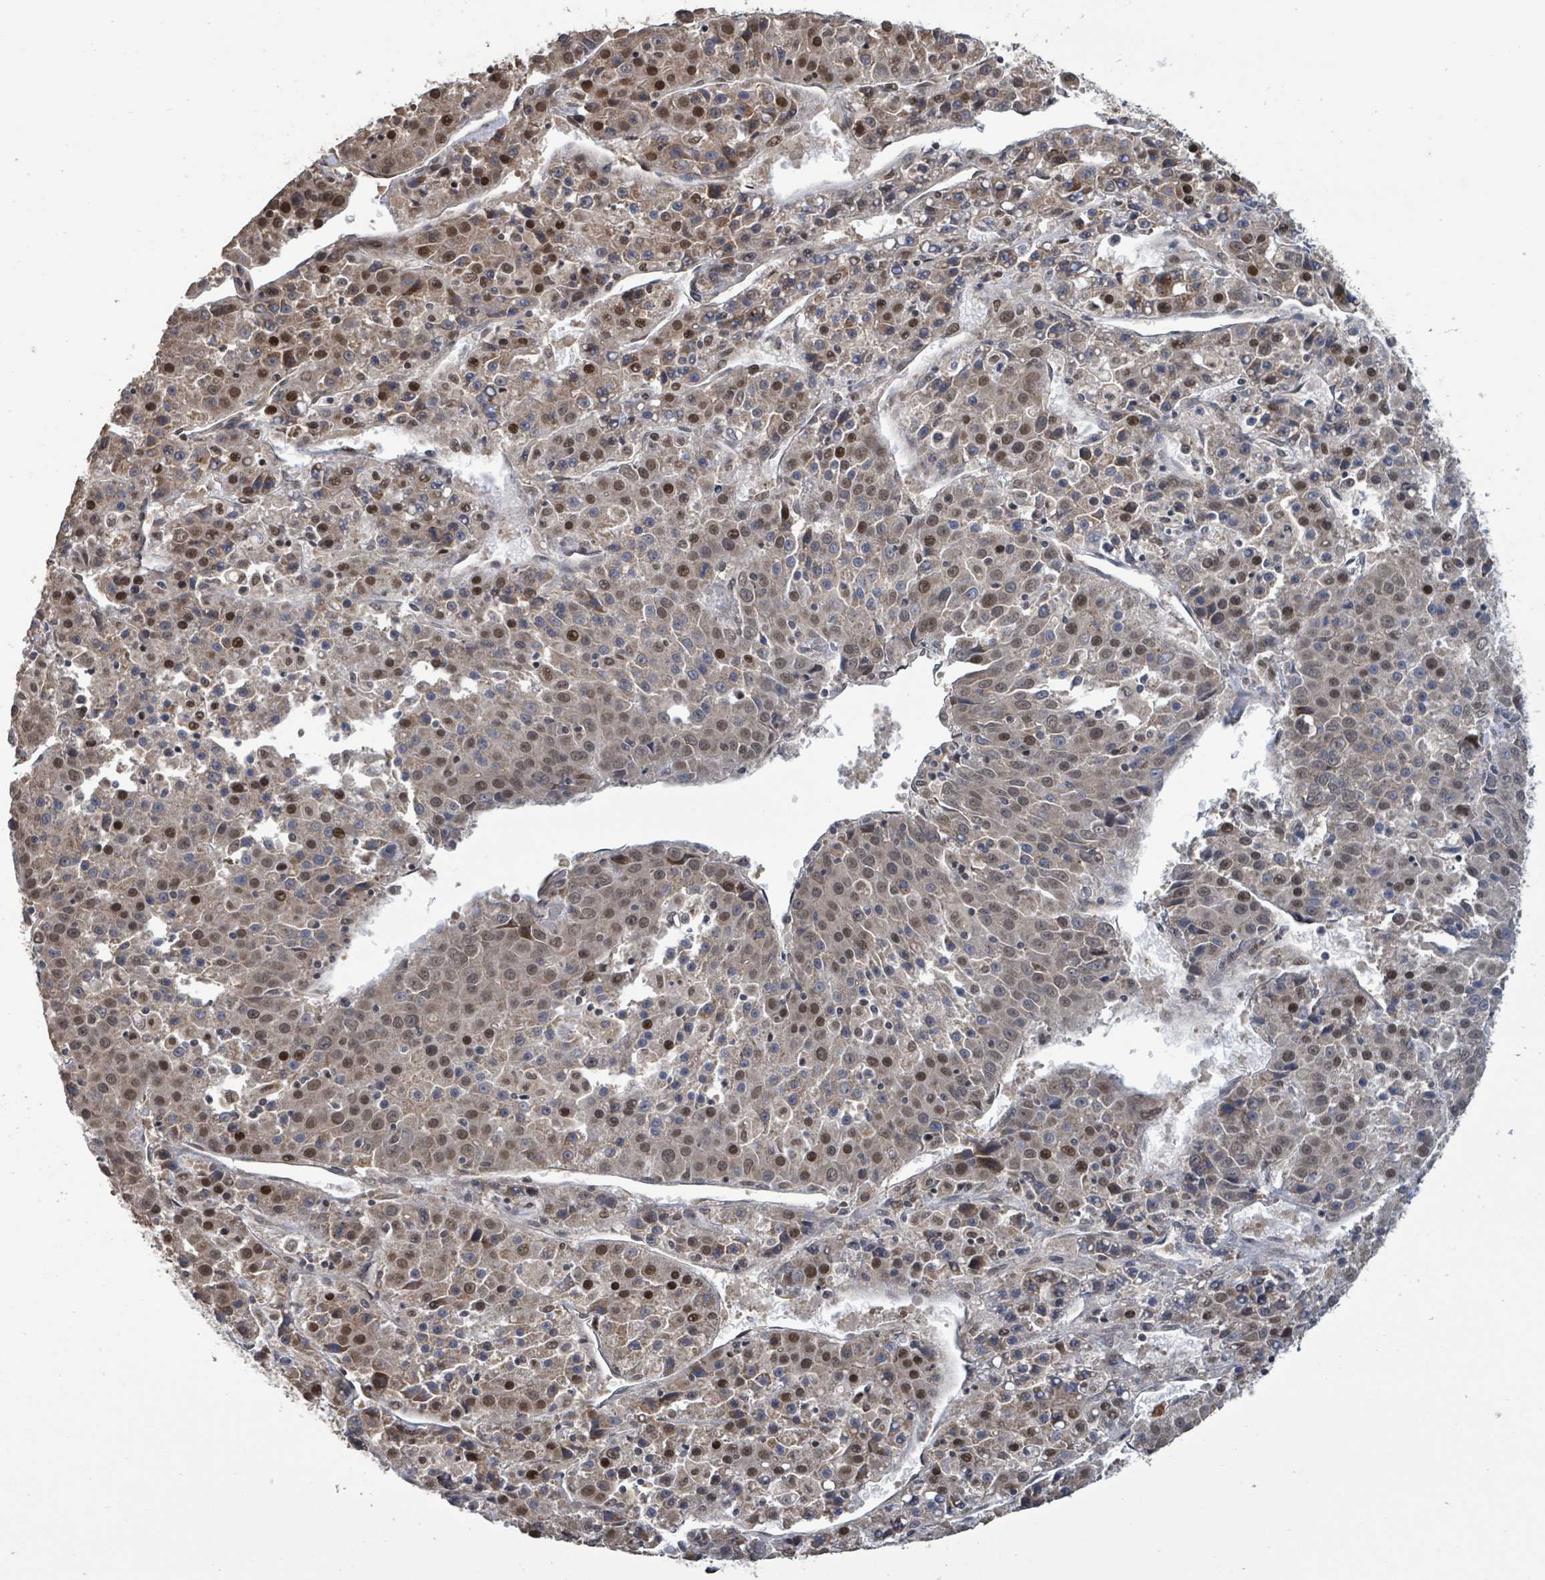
{"staining": {"intensity": "moderate", "quantity": "25%-75%", "location": "nuclear"}, "tissue": "liver cancer", "cell_type": "Tumor cells", "image_type": "cancer", "snomed": [{"axis": "morphology", "description": "Carcinoma, Hepatocellular, NOS"}, {"axis": "topography", "description": "Liver"}], "caption": "Tumor cells reveal moderate nuclear expression in about 25%-75% of cells in liver hepatocellular carcinoma. Using DAB (3,3'-diaminobenzidine) (brown) and hematoxylin (blue) stains, captured at high magnification using brightfield microscopy.", "gene": "COQ6", "patient": {"sex": "female", "age": 53}}